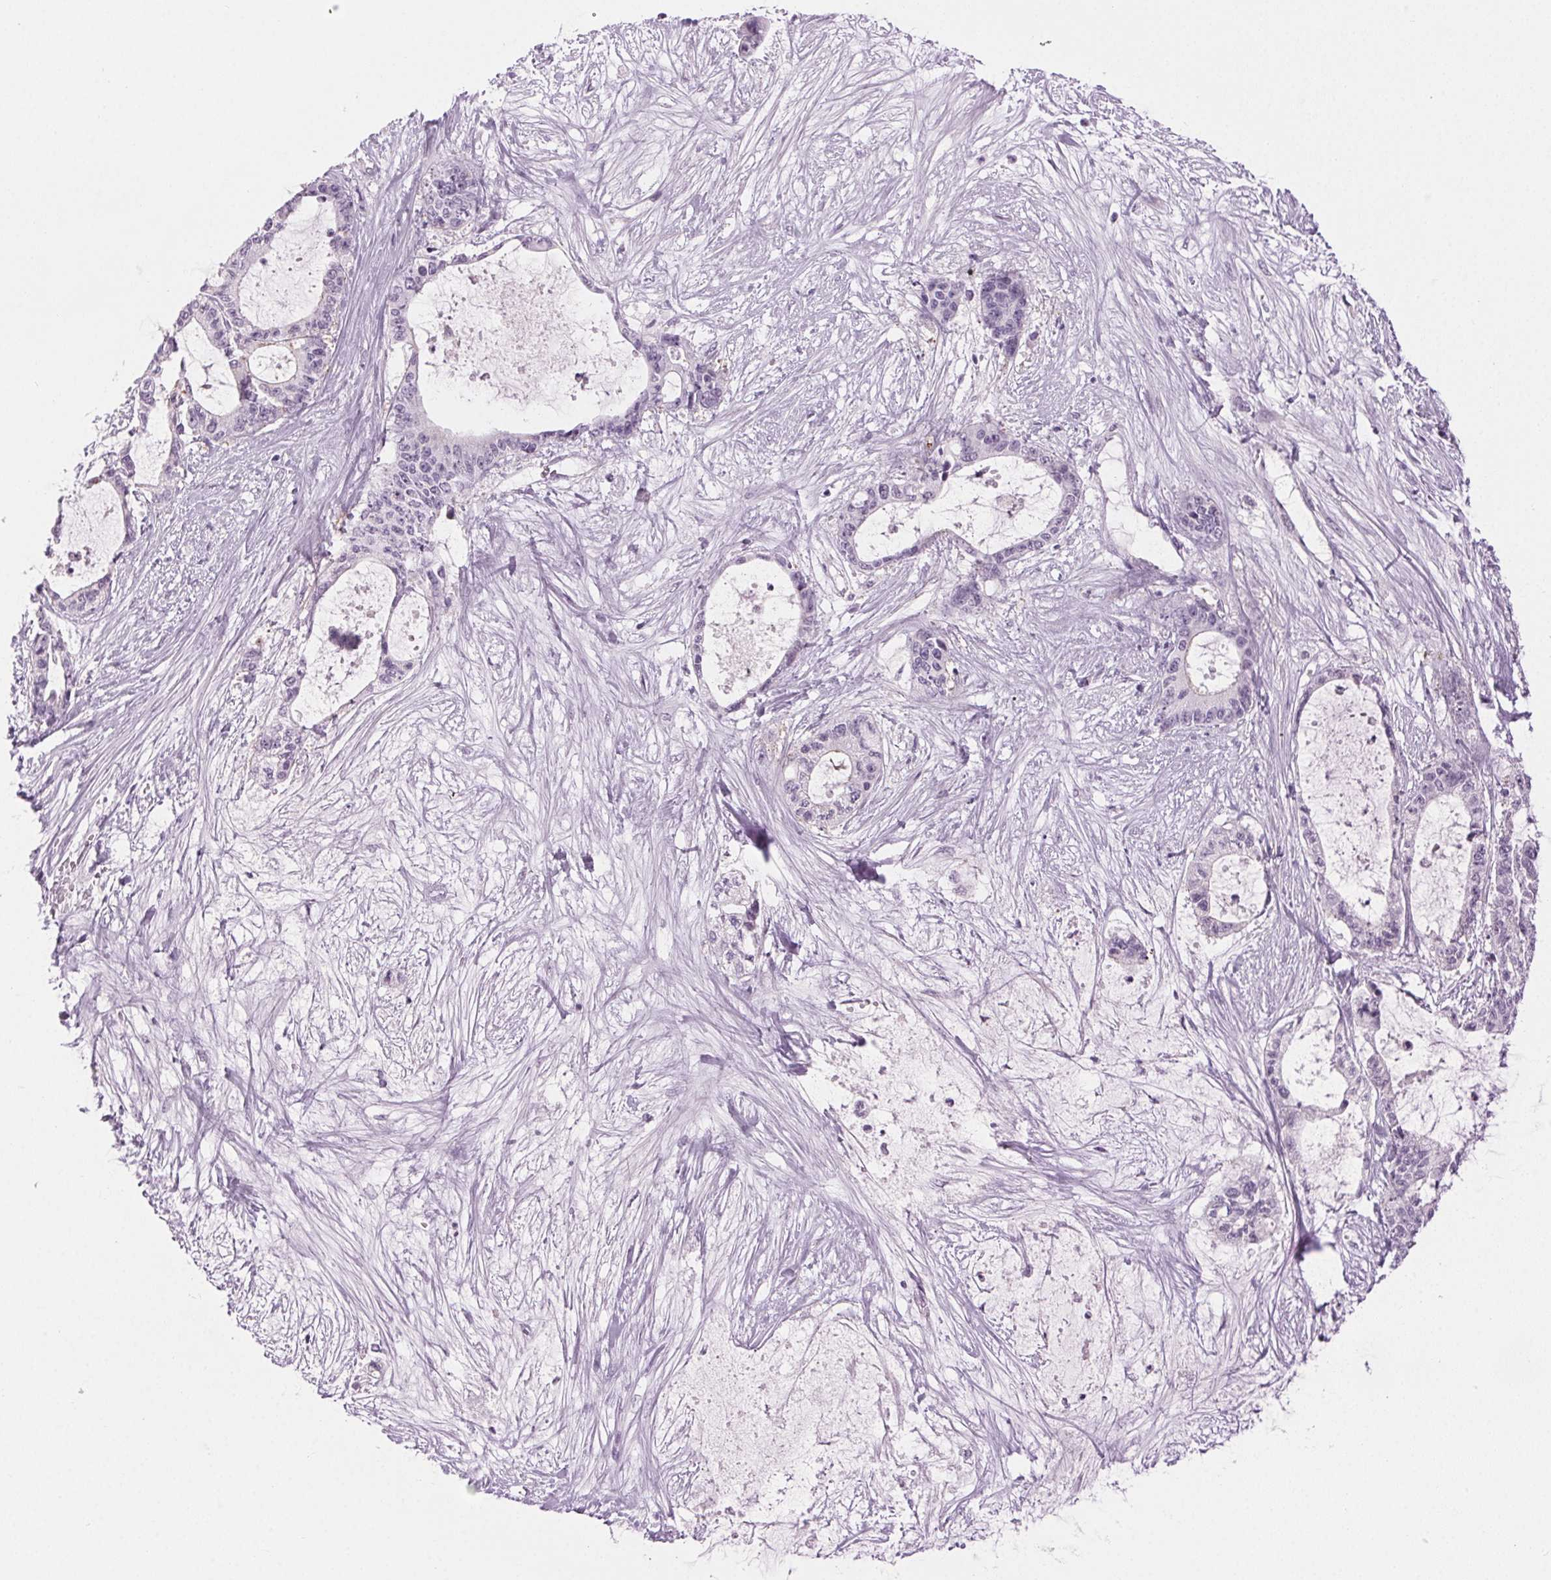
{"staining": {"intensity": "negative", "quantity": "none", "location": "none"}, "tissue": "liver cancer", "cell_type": "Tumor cells", "image_type": "cancer", "snomed": [{"axis": "morphology", "description": "Normal tissue, NOS"}, {"axis": "morphology", "description": "Cholangiocarcinoma"}, {"axis": "topography", "description": "Liver"}, {"axis": "topography", "description": "Peripheral nerve tissue"}], "caption": "Immunohistochemistry photomicrograph of neoplastic tissue: human liver cholangiocarcinoma stained with DAB (3,3'-diaminobenzidine) demonstrates no significant protein staining in tumor cells.", "gene": "AIF1L", "patient": {"sex": "female", "age": 73}}